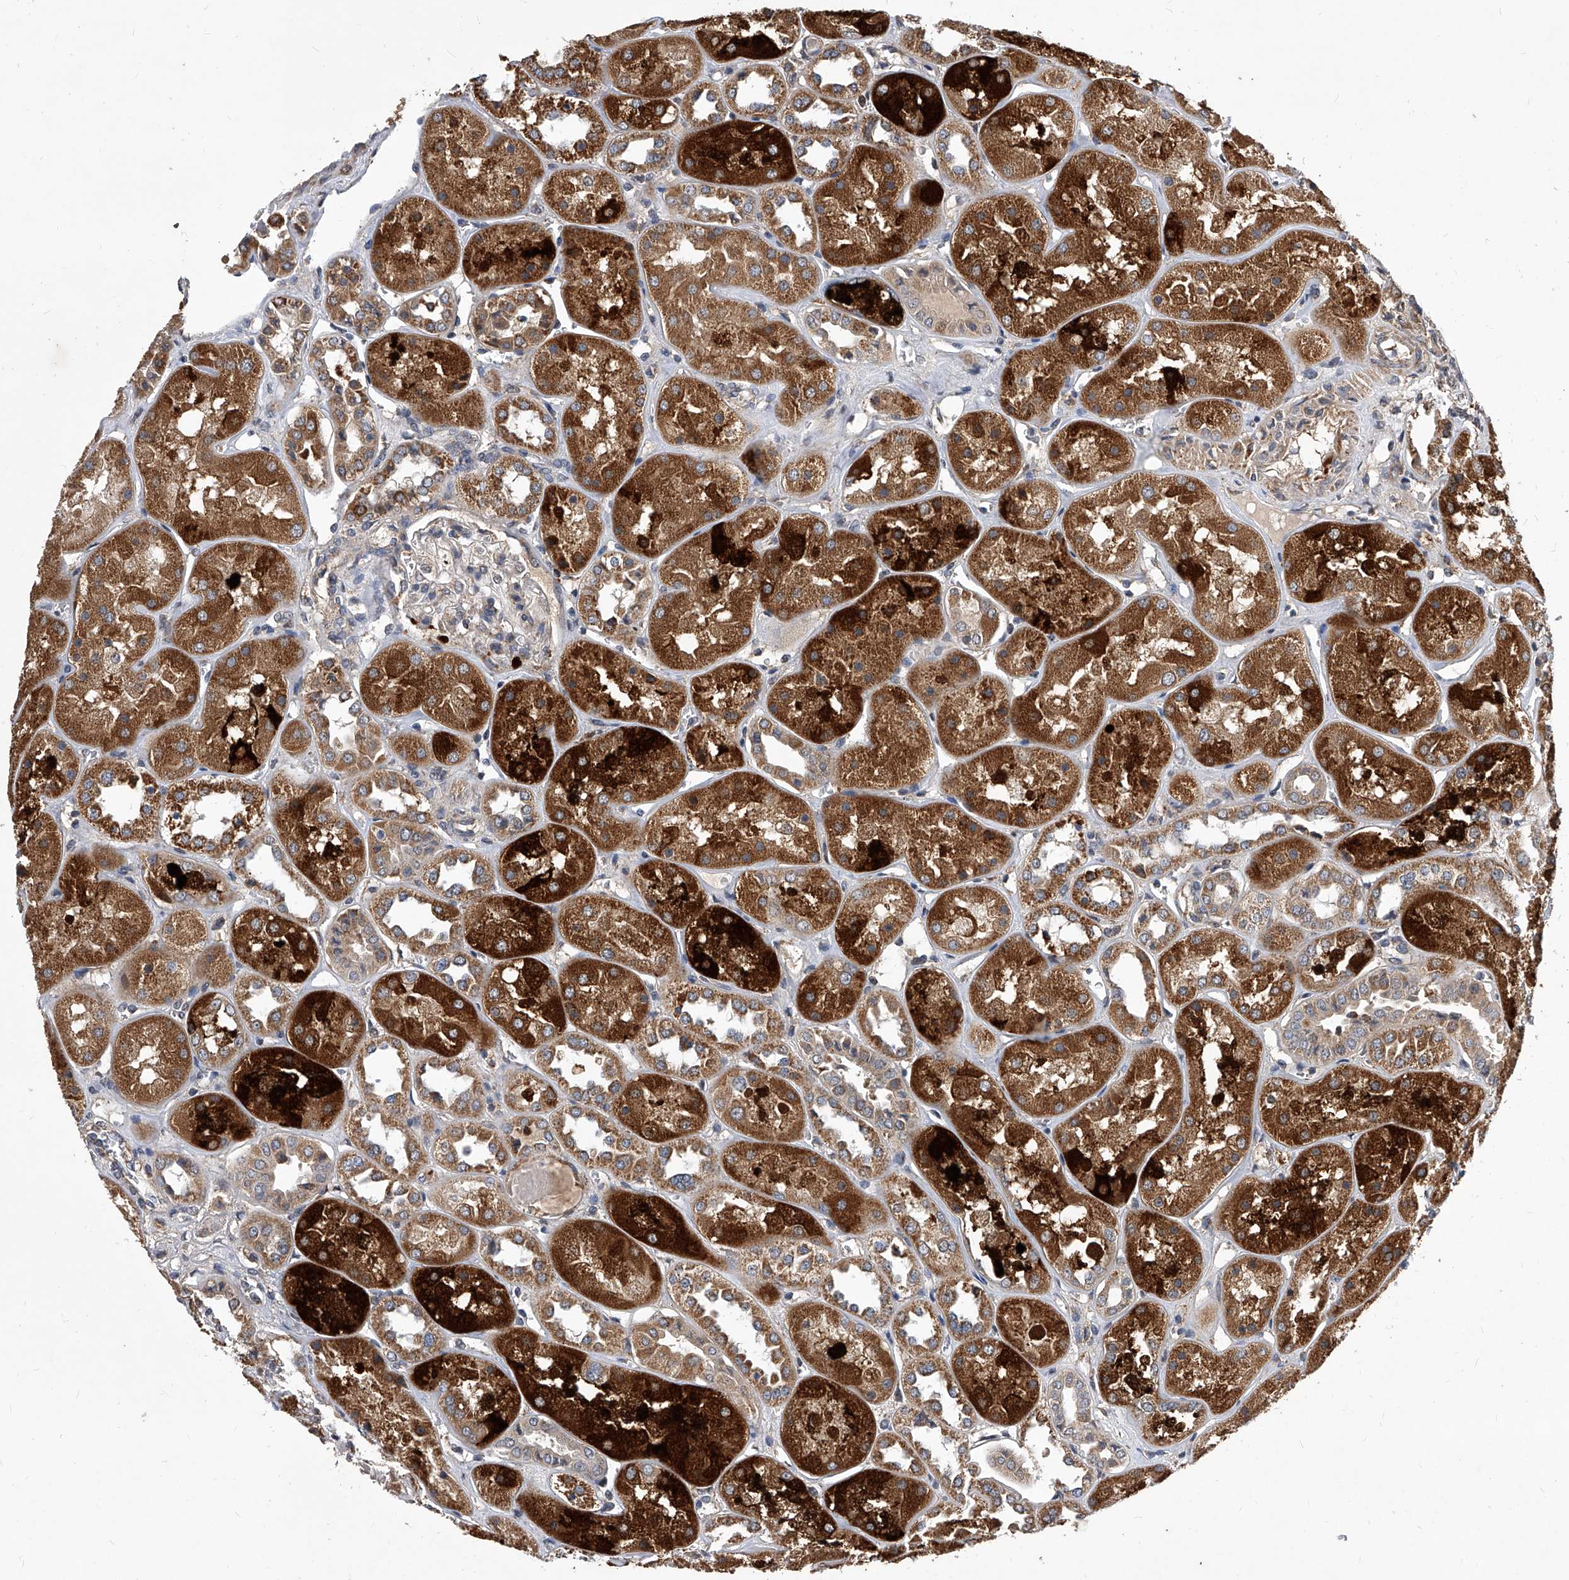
{"staining": {"intensity": "negative", "quantity": "none", "location": "none"}, "tissue": "kidney", "cell_type": "Cells in glomeruli", "image_type": "normal", "snomed": [{"axis": "morphology", "description": "Normal tissue, NOS"}, {"axis": "topography", "description": "Kidney"}], "caption": "Immunohistochemistry histopathology image of normal human kidney stained for a protein (brown), which reveals no expression in cells in glomeruli. (Stains: DAB immunohistochemistry (IHC) with hematoxylin counter stain, Microscopy: brightfield microscopy at high magnification).", "gene": "SOBP", "patient": {"sex": "male", "age": 70}}